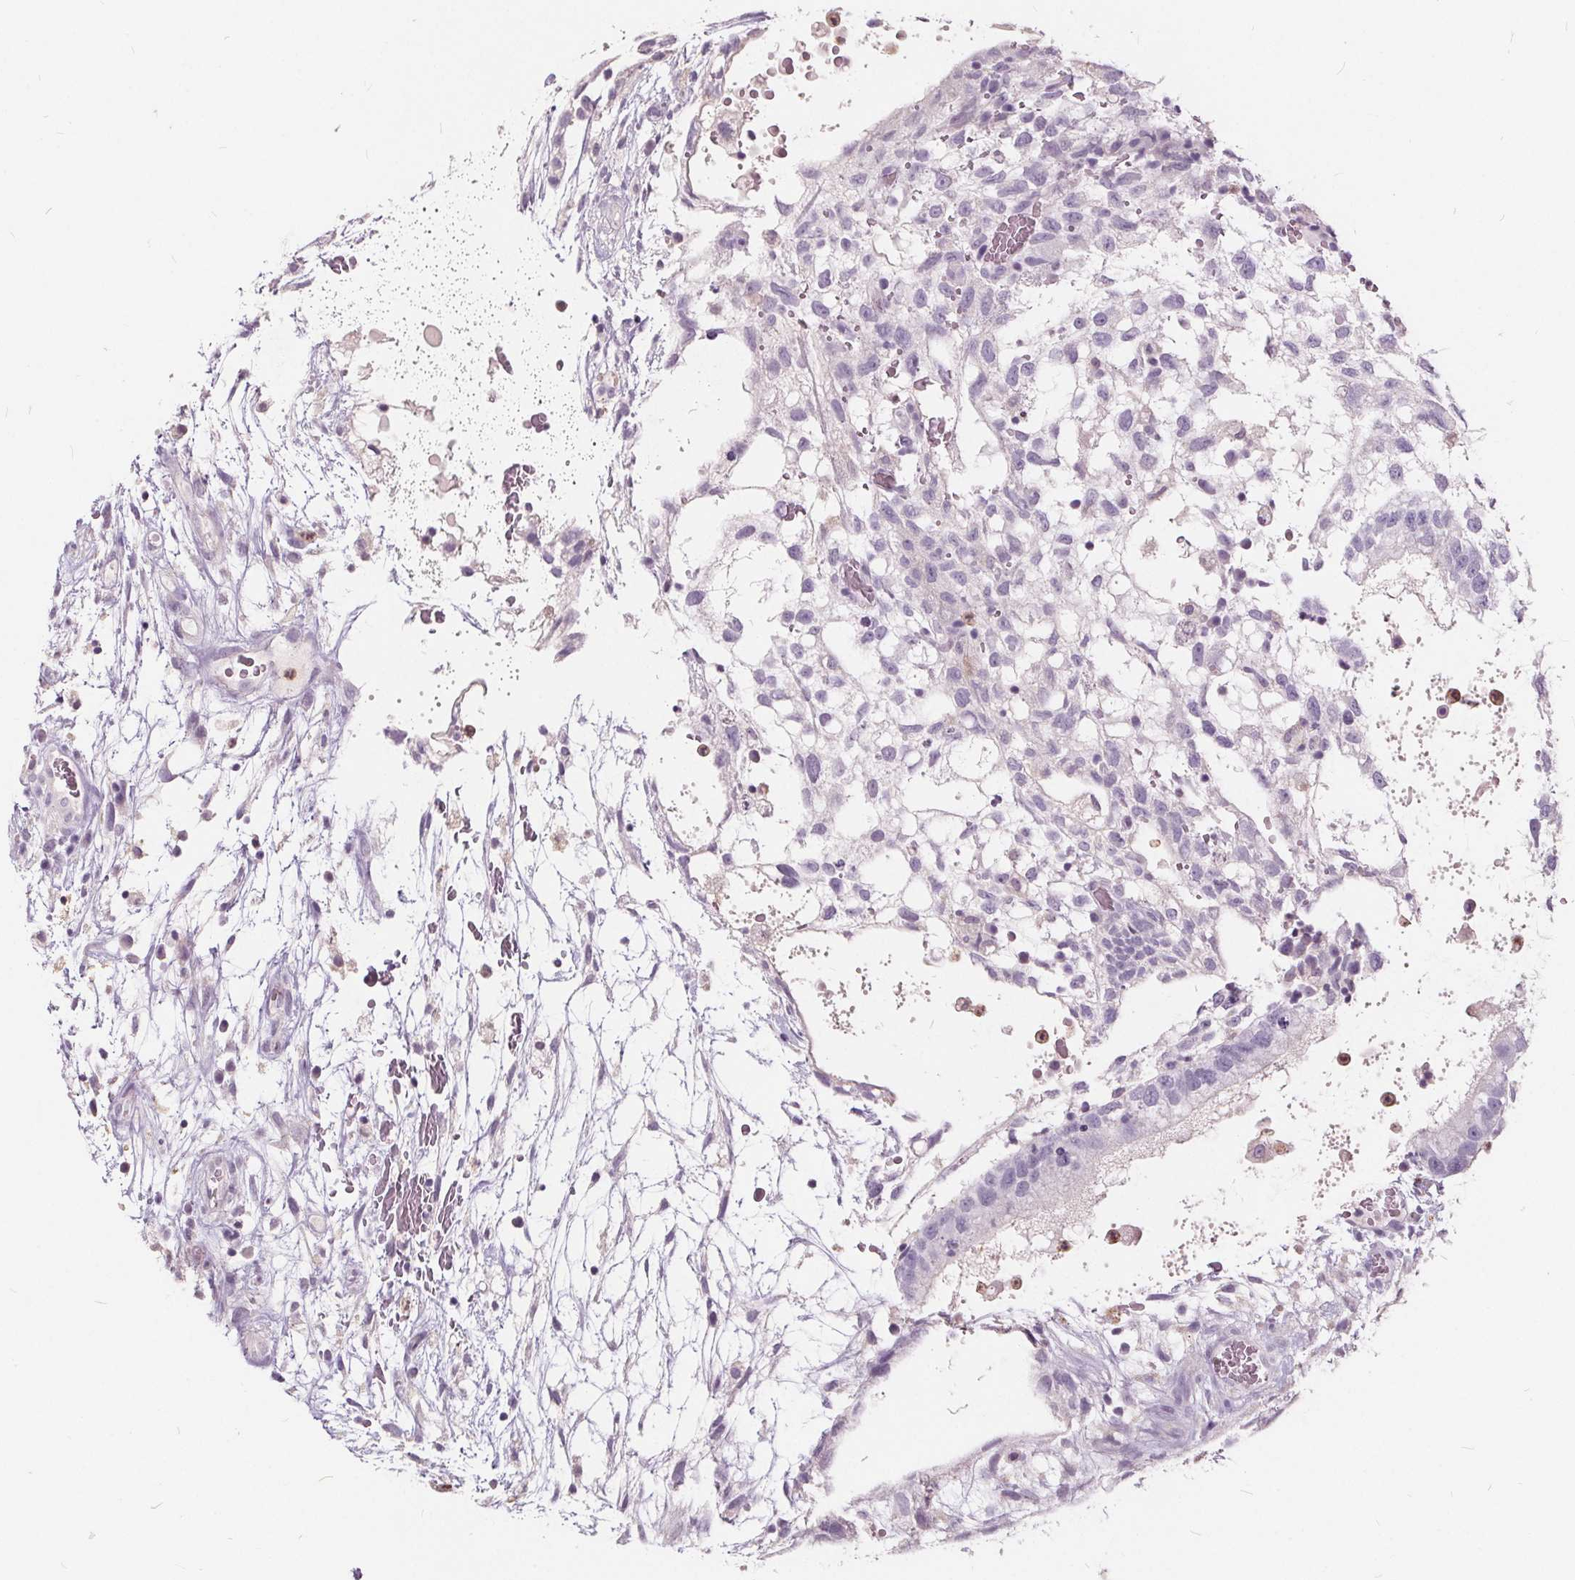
{"staining": {"intensity": "negative", "quantity": "none", "location": "none"}, "tissue": "testis cancer", "cell_type": "Tumor cells", "image_type": "cancer", "snomed": [{"axis": "morphology", "description": "Normal tissue, NOS"}, {"axis": "morphology", "description": "Carcinoma, Embryonal, NOS"}, {"axis": "topography", "description": "Testis"}], "caption": "Tumor cells are negative for protein expression in human testis cancer (embryonal carcinoma).", "gene": "HAAO", "patient": {"sex": "male", "age": 32}}